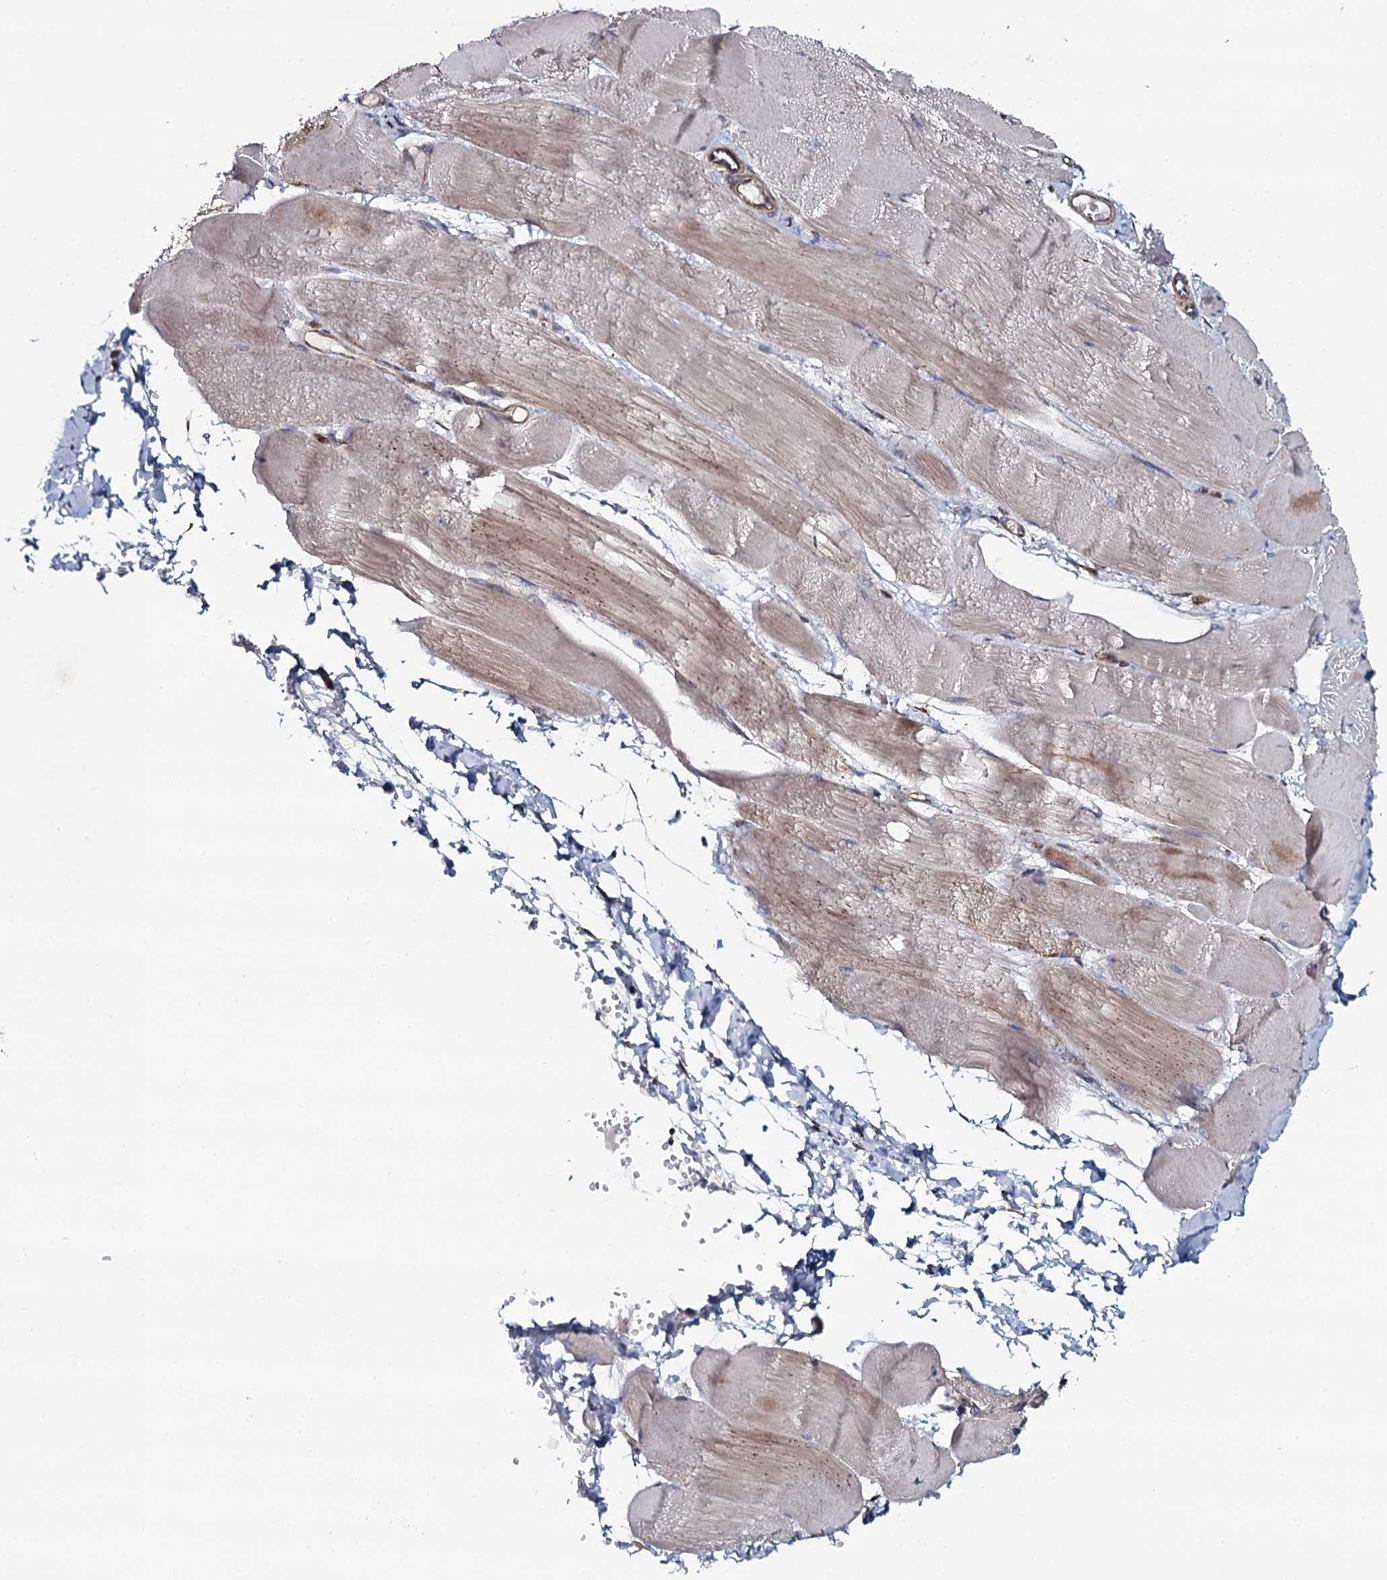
{"staining": {"intensity": "weak", "quantity": "25%-75%", "location": "cytoplasmic/membranous"}, "tissue": "skeletal muscle", "cell_type": "Myocytes", "image_type": "normal", "snomed": [{"axis": "morphology", "description": "Normal tissue, NOS"}, {"axis": "morphology", "description": "Basal cell carcinoma"}, {"axis": "topography", "description": "Skeletal muscle"}], "caption": "This photomicrograph displays IHC staining of normal skeletal muscle, with low weak cytoplasmic/membranous staining in about 25%-75% of myocytes.", "gene": "EVC2", "patient": {"sex": "female", "age": 64}}